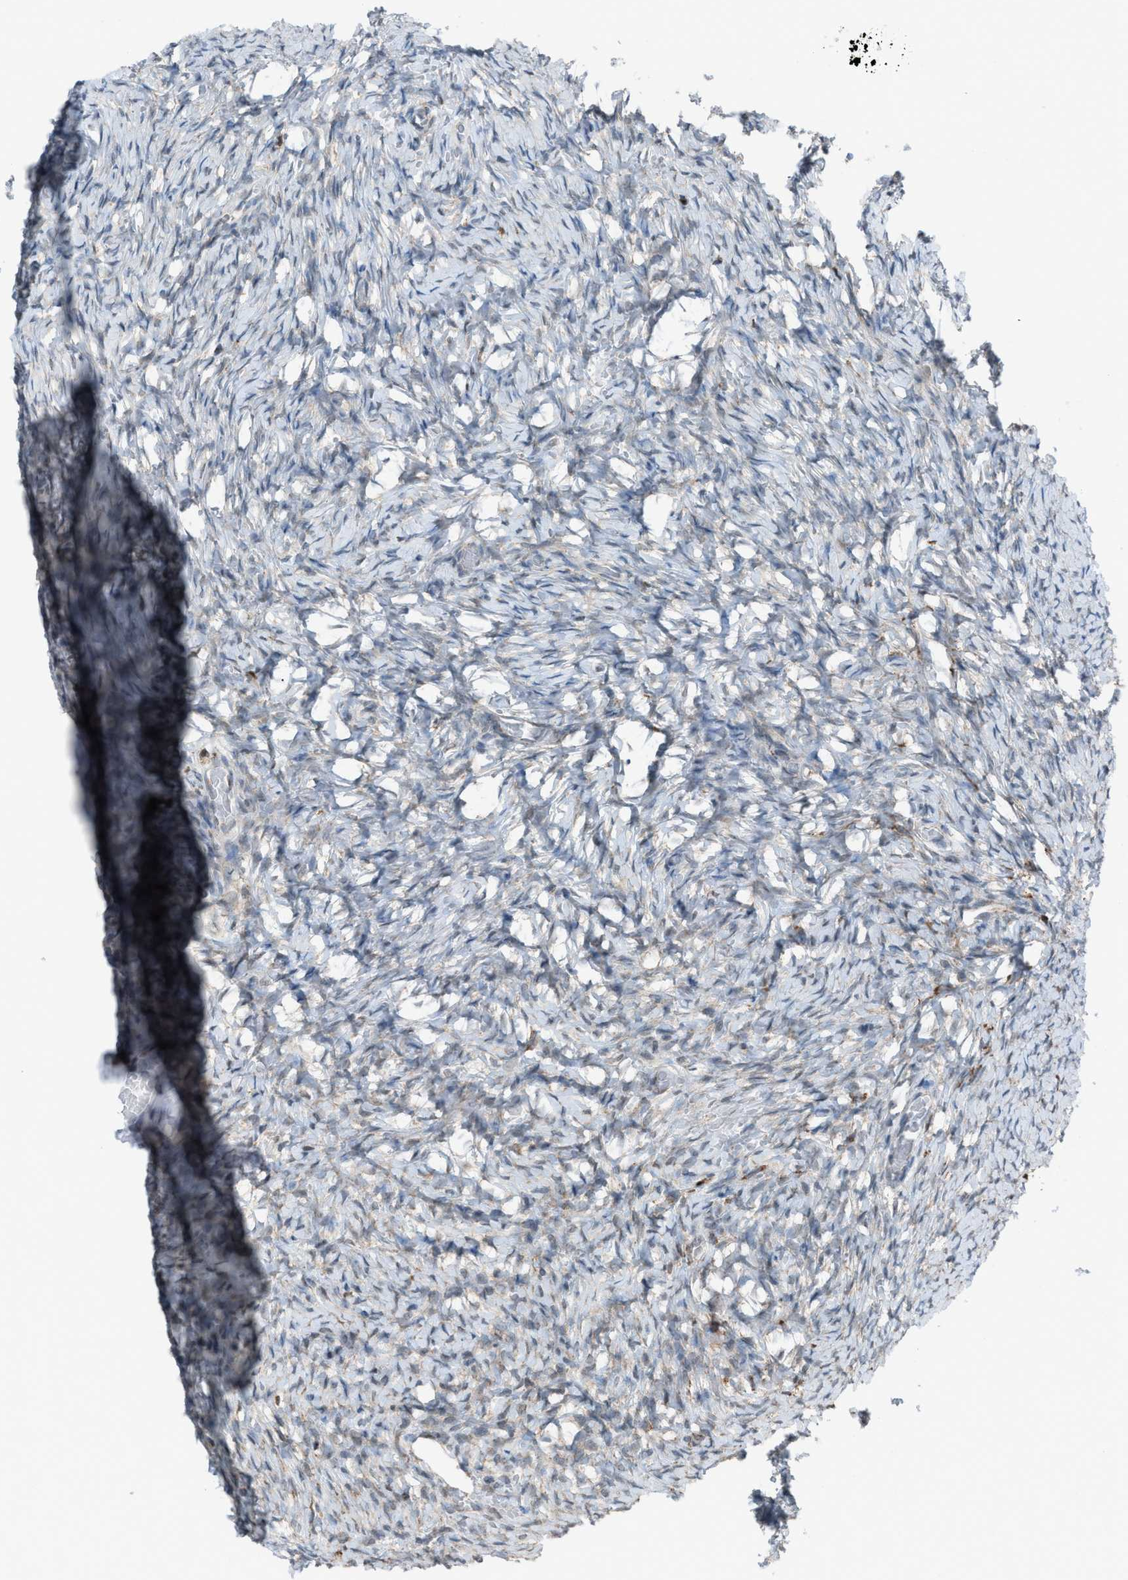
{"staining": {"intensity": "weak", "quantity": "<25%", "location": "cytoplasmic/membranous"}, "tissue": "ovary", "cell_type": "Ovarian stroma cells", "image_type": "normal", "snomed": [{"axis": "morphology", "description": "Normal tissue, NOS"}, {"axis": "topography", "description": "Ovary"}], "caption": "High magnification brightfield microscopy of normal ovary stained with DAB (3,3'-diaminobenzidine) (brown) and counterstained with hematoxylin (blue): ovarian stroma cells show no significant staining.", "gene": "SRM", "patient": {"sex": "female", "age": 27}}